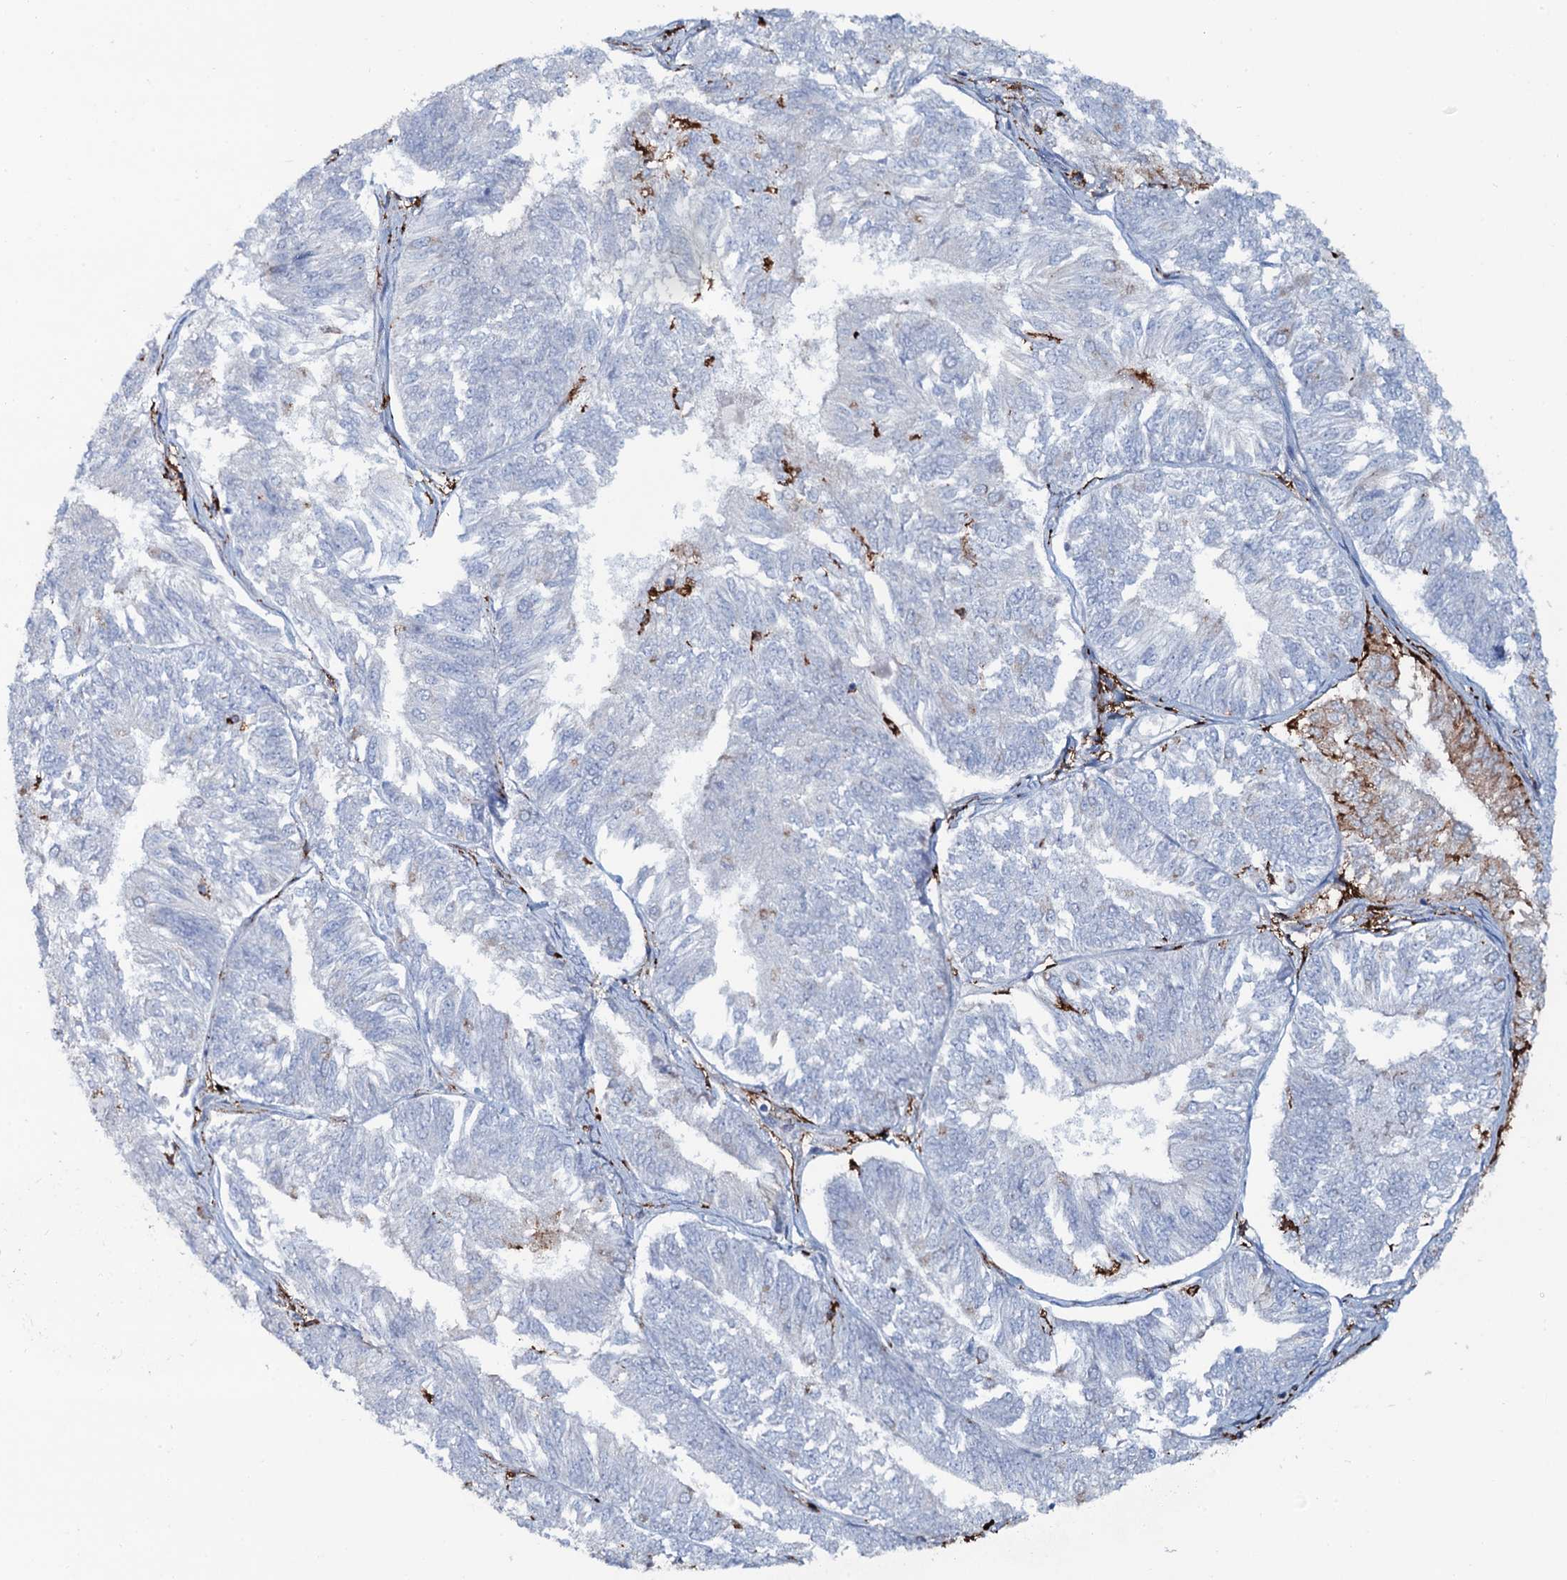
{"staining": {"intensity": "moderate", "quantity": "<25%", "location": "cytoplasmic/membranous"}, "tissue": "endometrial cancer", "cell_type": "Tumor cells", "image_type": "cancer", "snomed": [{"axis": "morphology", "description": "Adenocarcinoma, NOS"}, {"axis": "topography", "description": "Endometrium"}], "caption": "Protein staining of endometrial cancer (adenocarcinoma) tissue reveals moderate cytoplasmic/membranous expression in approximately <25% of tumor cells. The staining is performed using DAB brown chromogen to label protein expression. The nuclei are counter-stained blue using hematoxylin.", "gene": "OSBPL2", "patient": {"sex": "female", "age": 58}}